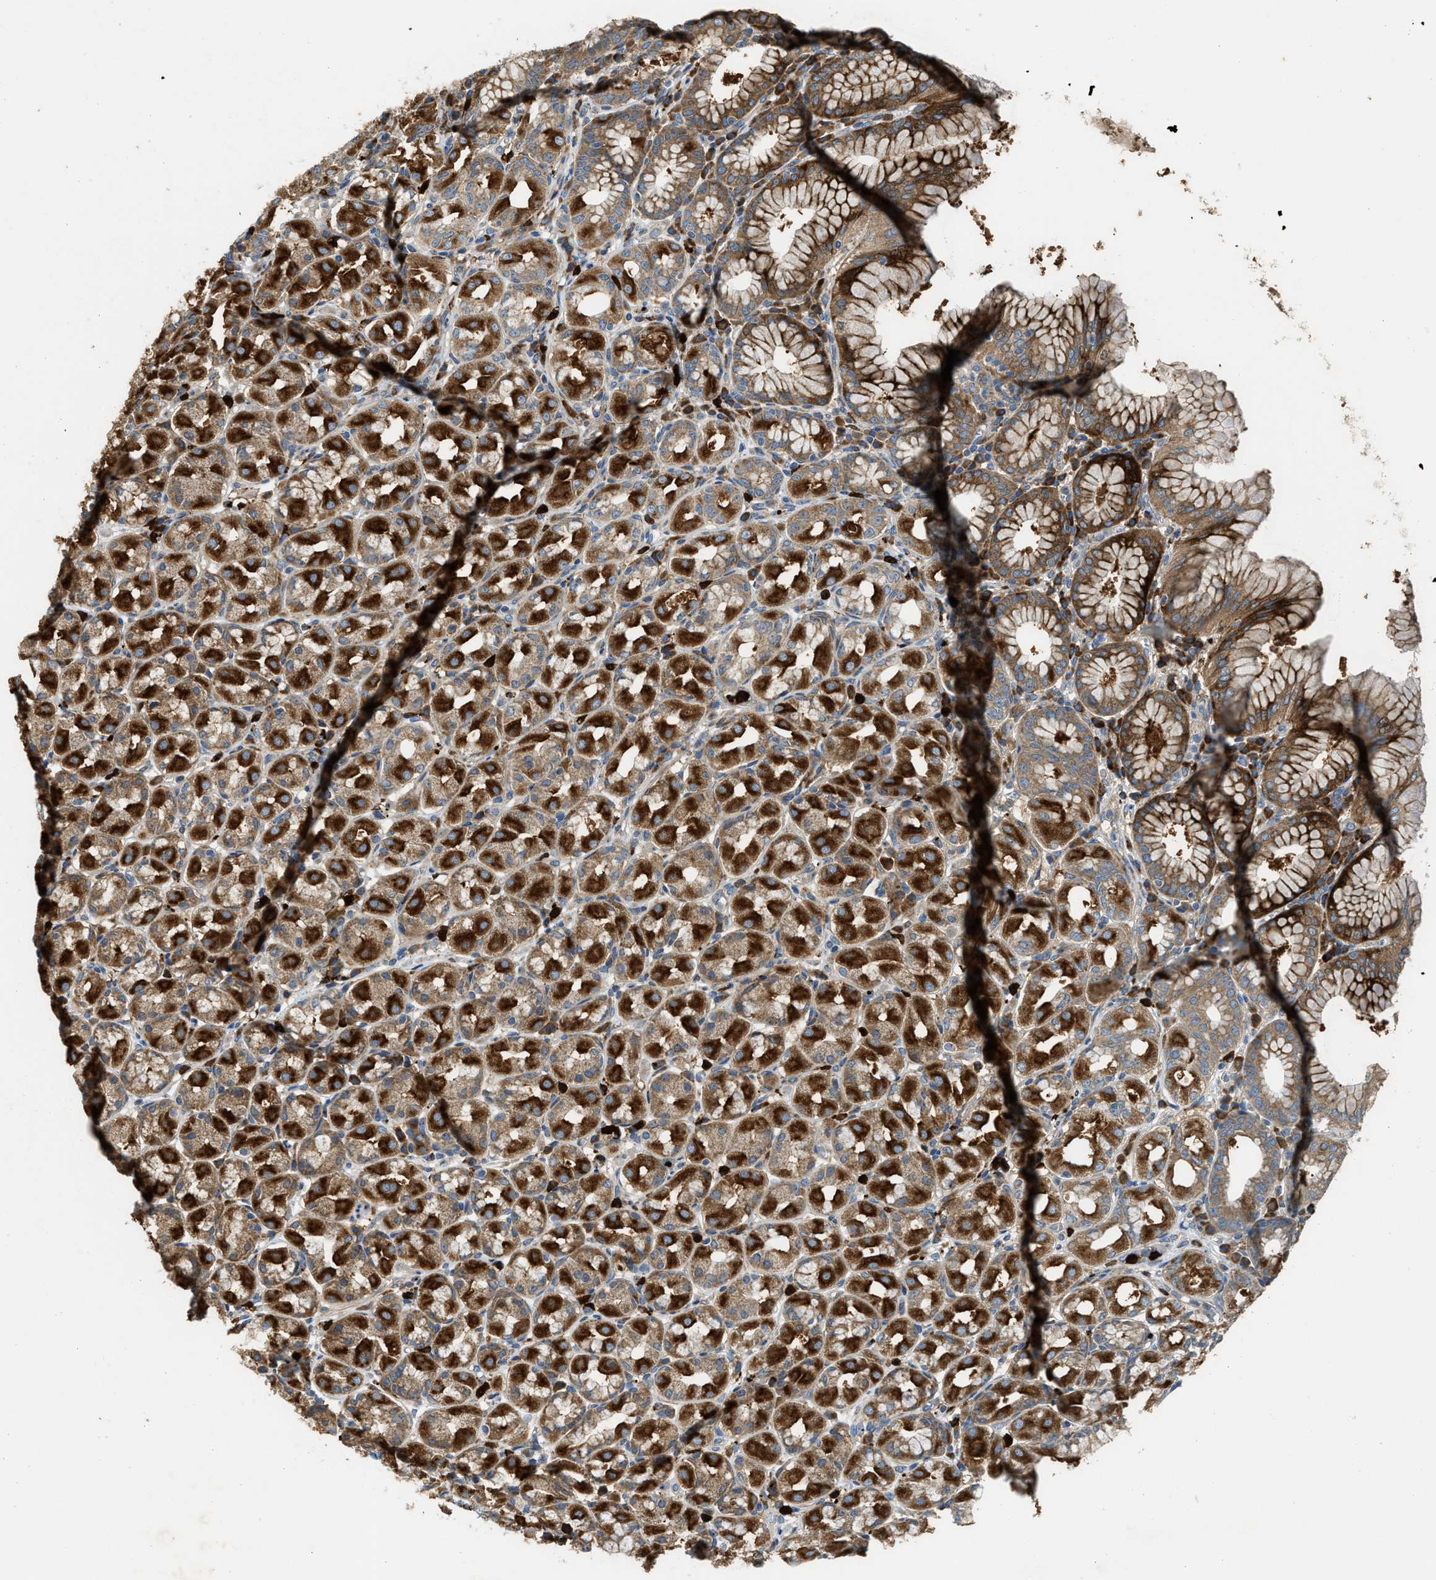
{"staining": {"intensity": "strong", "quantity": ">75%", "location": "cytoplasmic/membranous"}, "tissue": "stomach", "cell_type": "Glandular cells", "image_type": "normal", "snomed": [{"axis": "morphology", "description": "Normal tissue, NOS"}, {"axis": "topography", "description": "Stomach"}, {"axis": "topography", "description": "Stomach, lower"}], "caption": "Immunohistochemical staining of benign human stomach exhibits high levels of strong cytoplasmic/membranous positivity in approximately >75% of glandular cells.", "gene": "TMEM68", "patient": {"sex": "female", "age": 56}}